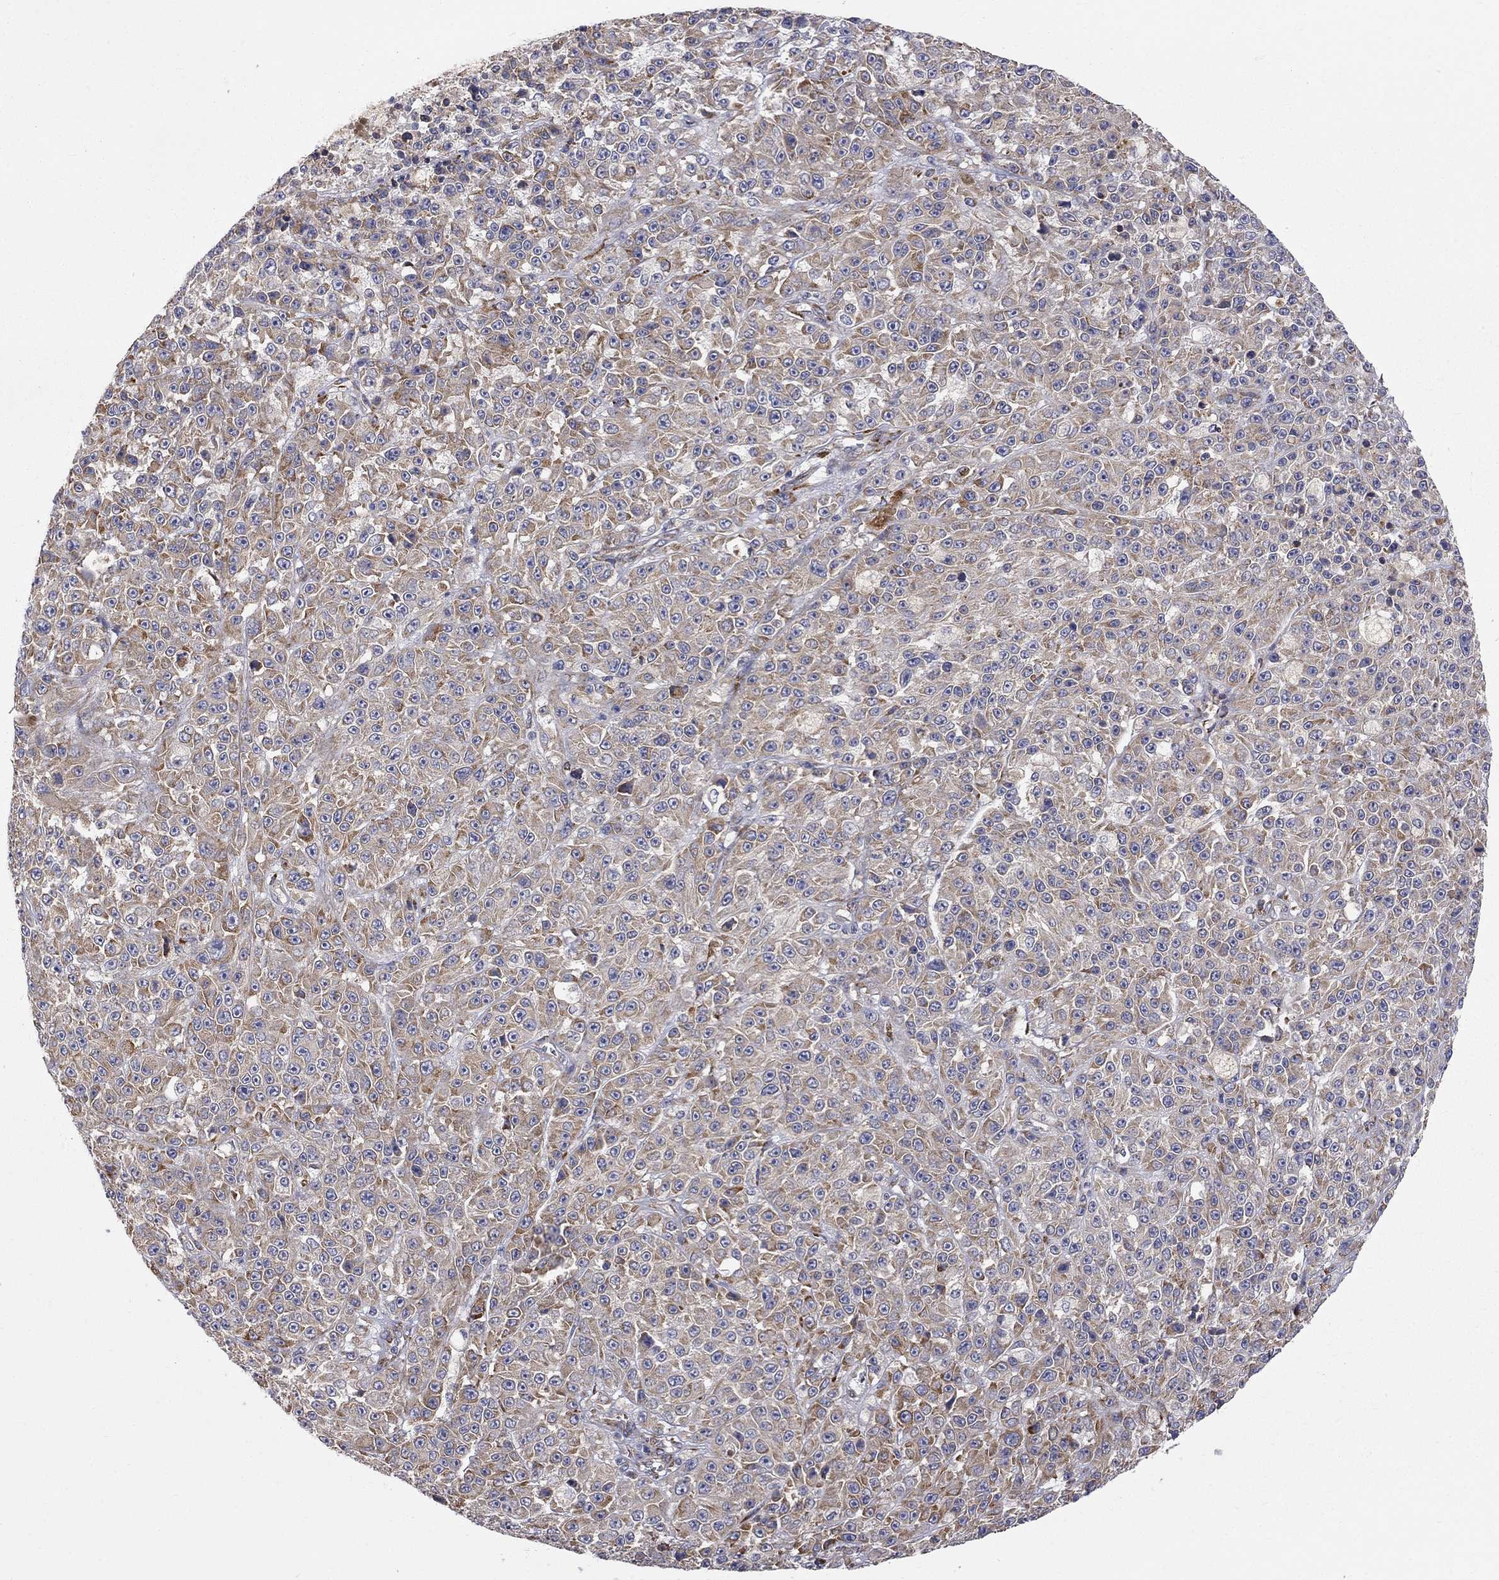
{"staining": {"intensity": "moderate", "quantity": "25%-75%", "location": "cytoplasmic/membranous"}, "tissue": "melanoma", "cell_type": "Tumor cells", "image_type": "cancer", "snomed": [{"axis": "morphology", "description": "Malignant melanoma, NOS"}, {"axis": "topography", "description": "Skin"}], "caption": "Melanoma tissue shows moderate cytoplasmic/membranous positivity in about 25%-75% of tumor cells", "gene": "CASTOR1", "patient": {"sex": "female", "age": 58}}